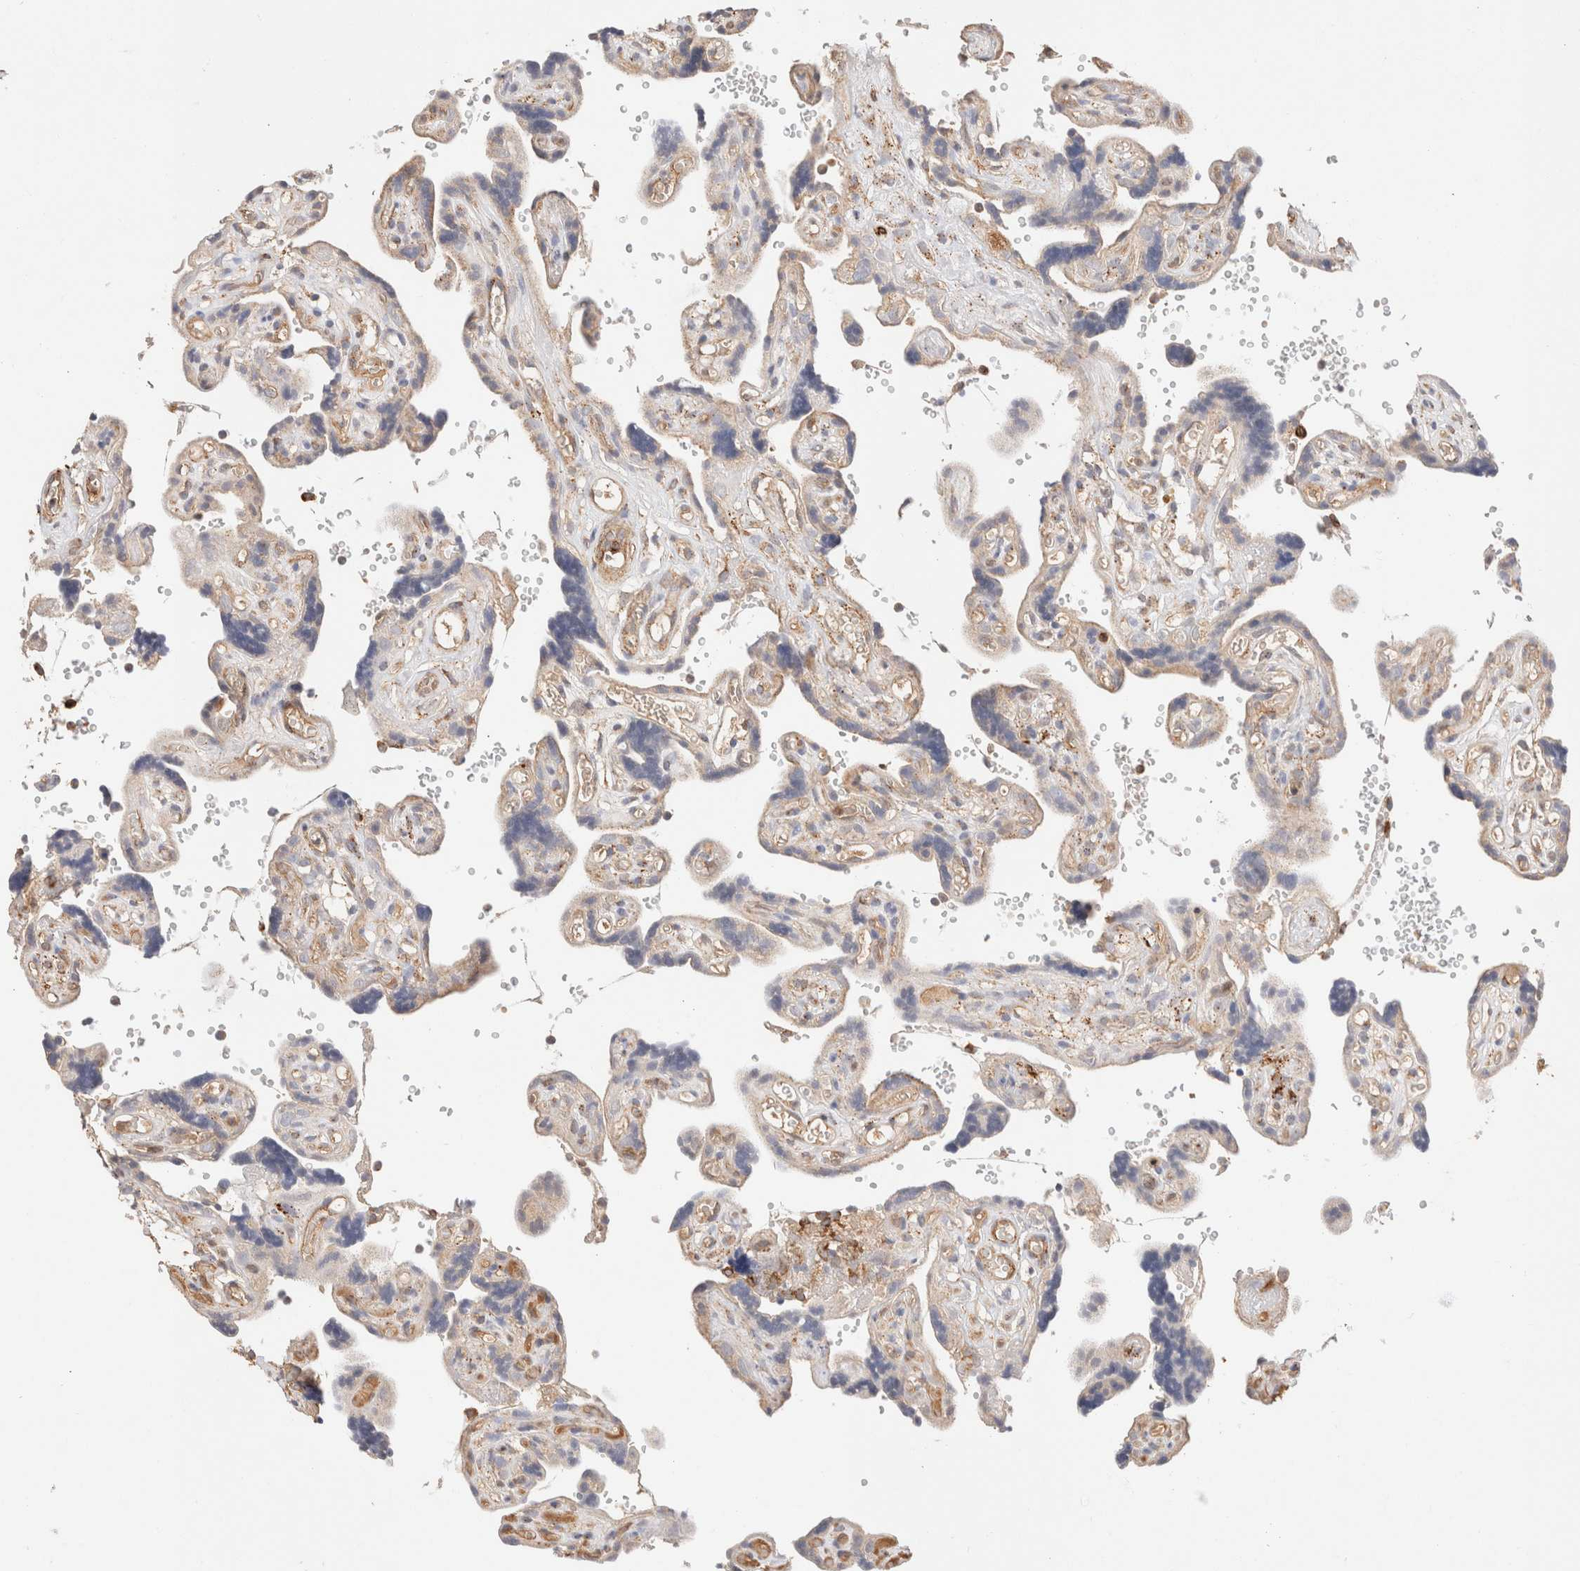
{"staining": {"intensity": "moderate", "quantity": ">75%", "location": "cytoplasmic/membranous"}, "tissue": "placenta", "cell_type": "Decidual cells", "image_type": "normal", "snomed": [{"axis": "morphology", "description": "Normal tissue, NOS"}, {"axis": "topography", "description": "Placenta"}], "caption": "The immunohistochemical stain shows moderate cytoplasmic/membranous staining in decidual cells of benign placenta.", "gene": "RABEPK", "patient": {"sex": "female", "age": 30}}